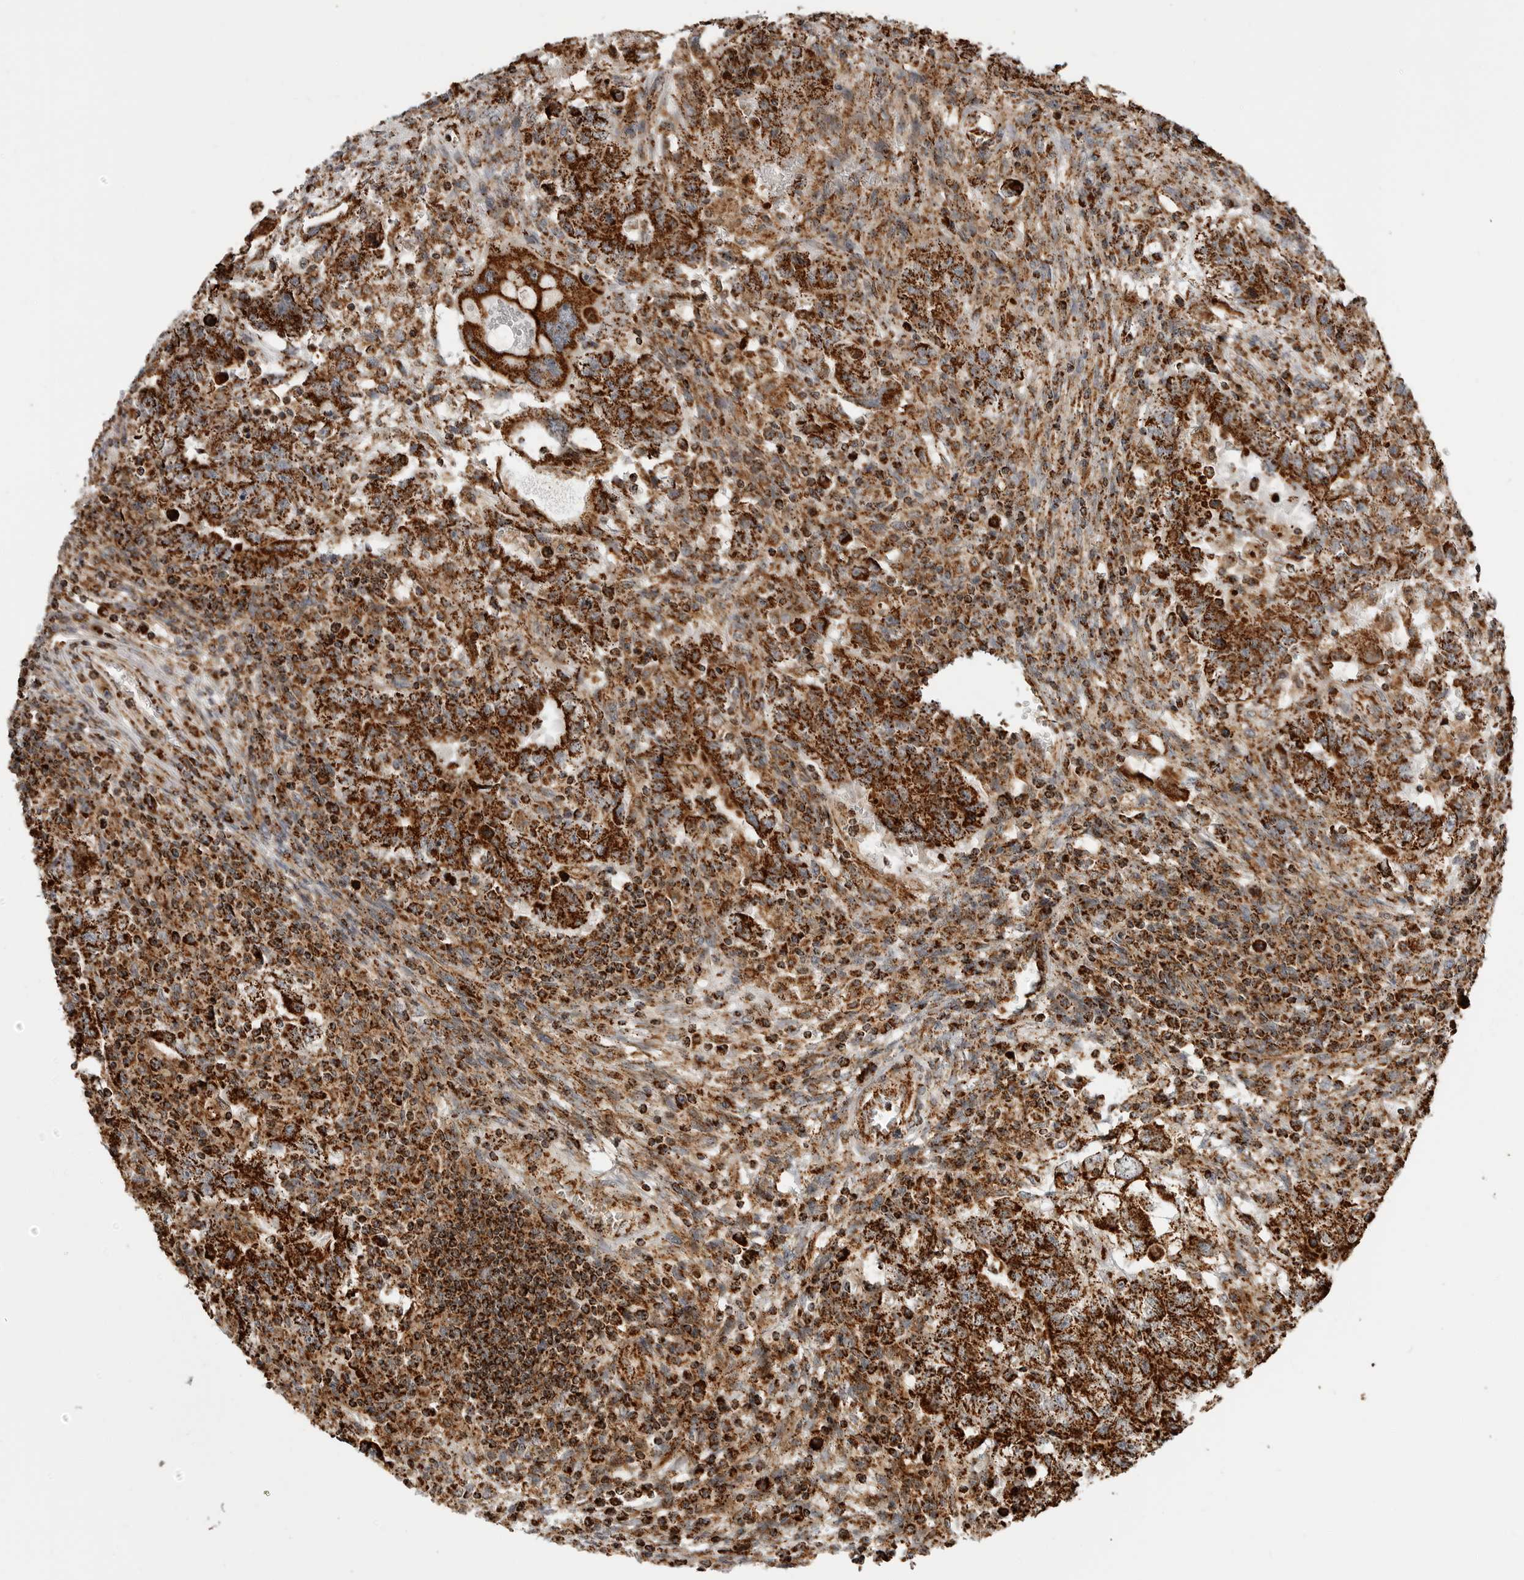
{"staining": {"intensity": "strong", "quantity": ">75%", "location": "cytoplasmic/membranous"}, "tissue": "testis cancer", "cell_type": "Tumor cells", "image_type": "cancer", "snomed": [{"axis": "morphology", "description": "Carcinoma, Embryonal, NOS"}, {"axis": "topography", "description": "Testis"}], "caption": "This image reveals IHC staining of testis cancer, with high strong cytoplasmic/membranous expression in approximately >75% of tumor cells.", "gene": "BMP2K", "patient": {"sex": "male", "age": 26}}